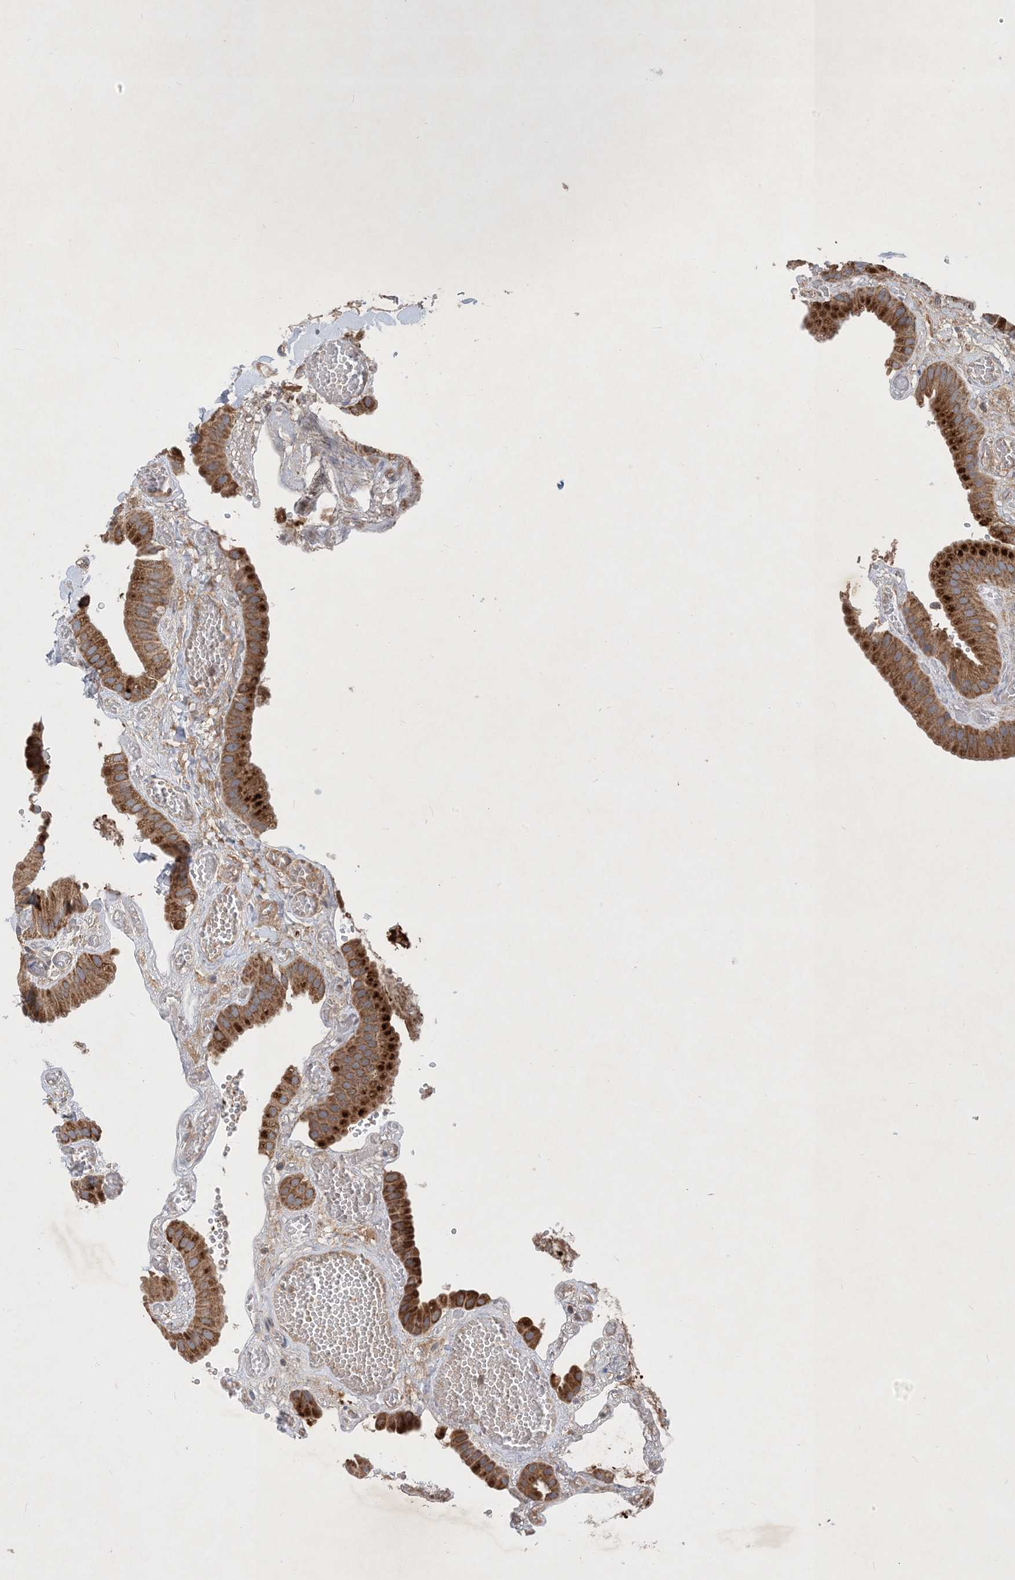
{"staining": {"intensity": "strong", "quantity": ">75%", "location": "cytoplasmic/membranous"}, "tissue": "gallbladder", "cell_type": "Glandular cells", "image_type": "normal", "snomed": [{"axis": "morphology", "description": "Normal tissue, NOS"}, {"axis": "topography", "description": "Gallbladder"}], "caption": "About >75% of glandular cells in unremarkable gallbladder exhibit strong cytoplasmic/membranous protein staining as visualized by brown immunohistochemical staining.", "gene": "STK19", "patient": {"sex": "female", "age": 64}}